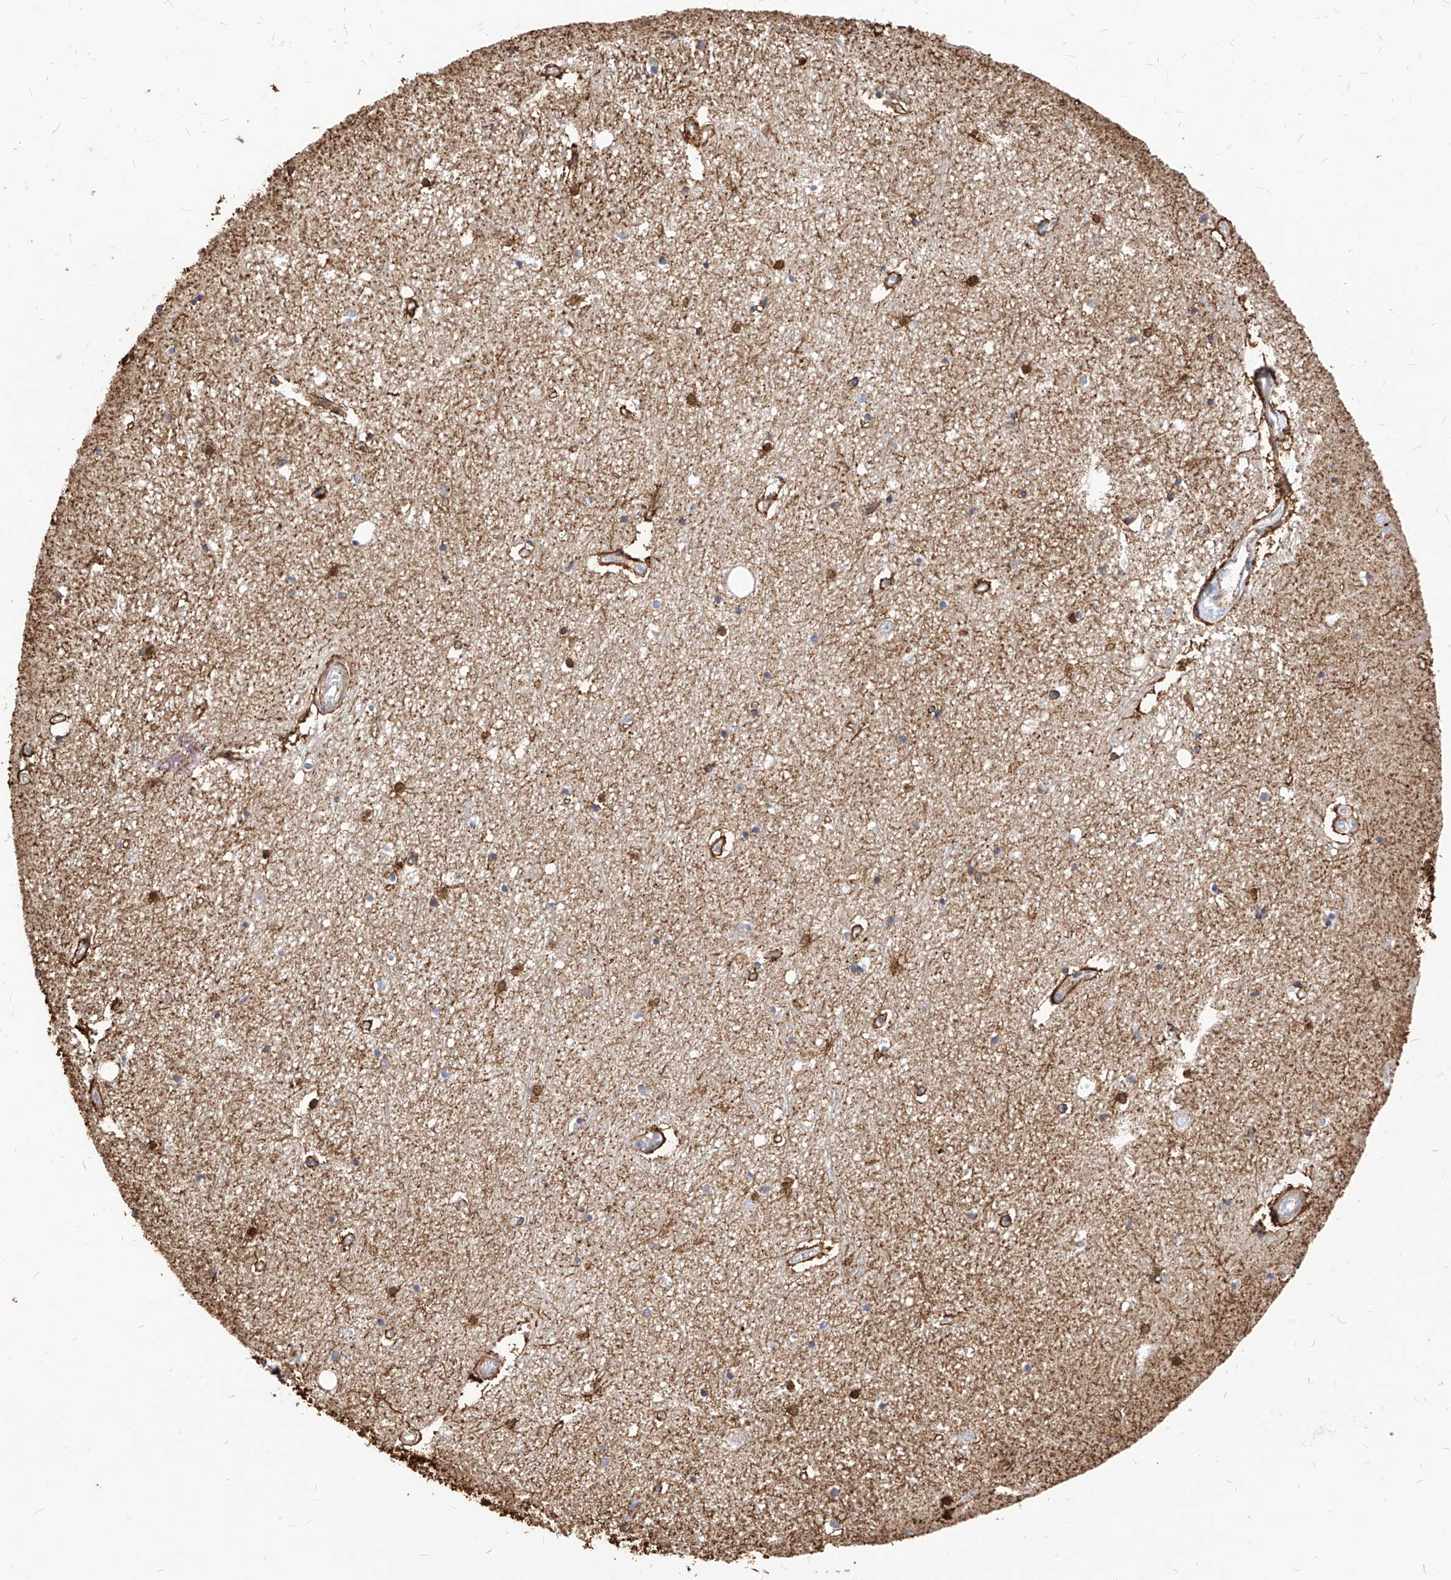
{"staining": {"intensity": "negative", "quantity": "none", "location": "none"}, "tissue": "hippocampus", "cell_type": "Glial cells", "image_type": "normal", "snomed": [{"axis": "morphology", "description": "Normal tissue, NOS"}, {"axis": "topography", "description": "Hippocampus"}], "caption": "IHC of normal human hippocampus displays no positivity in glial cells.", "gene": "TTLL8", "patient": {"sex": "female", "age": 64}}